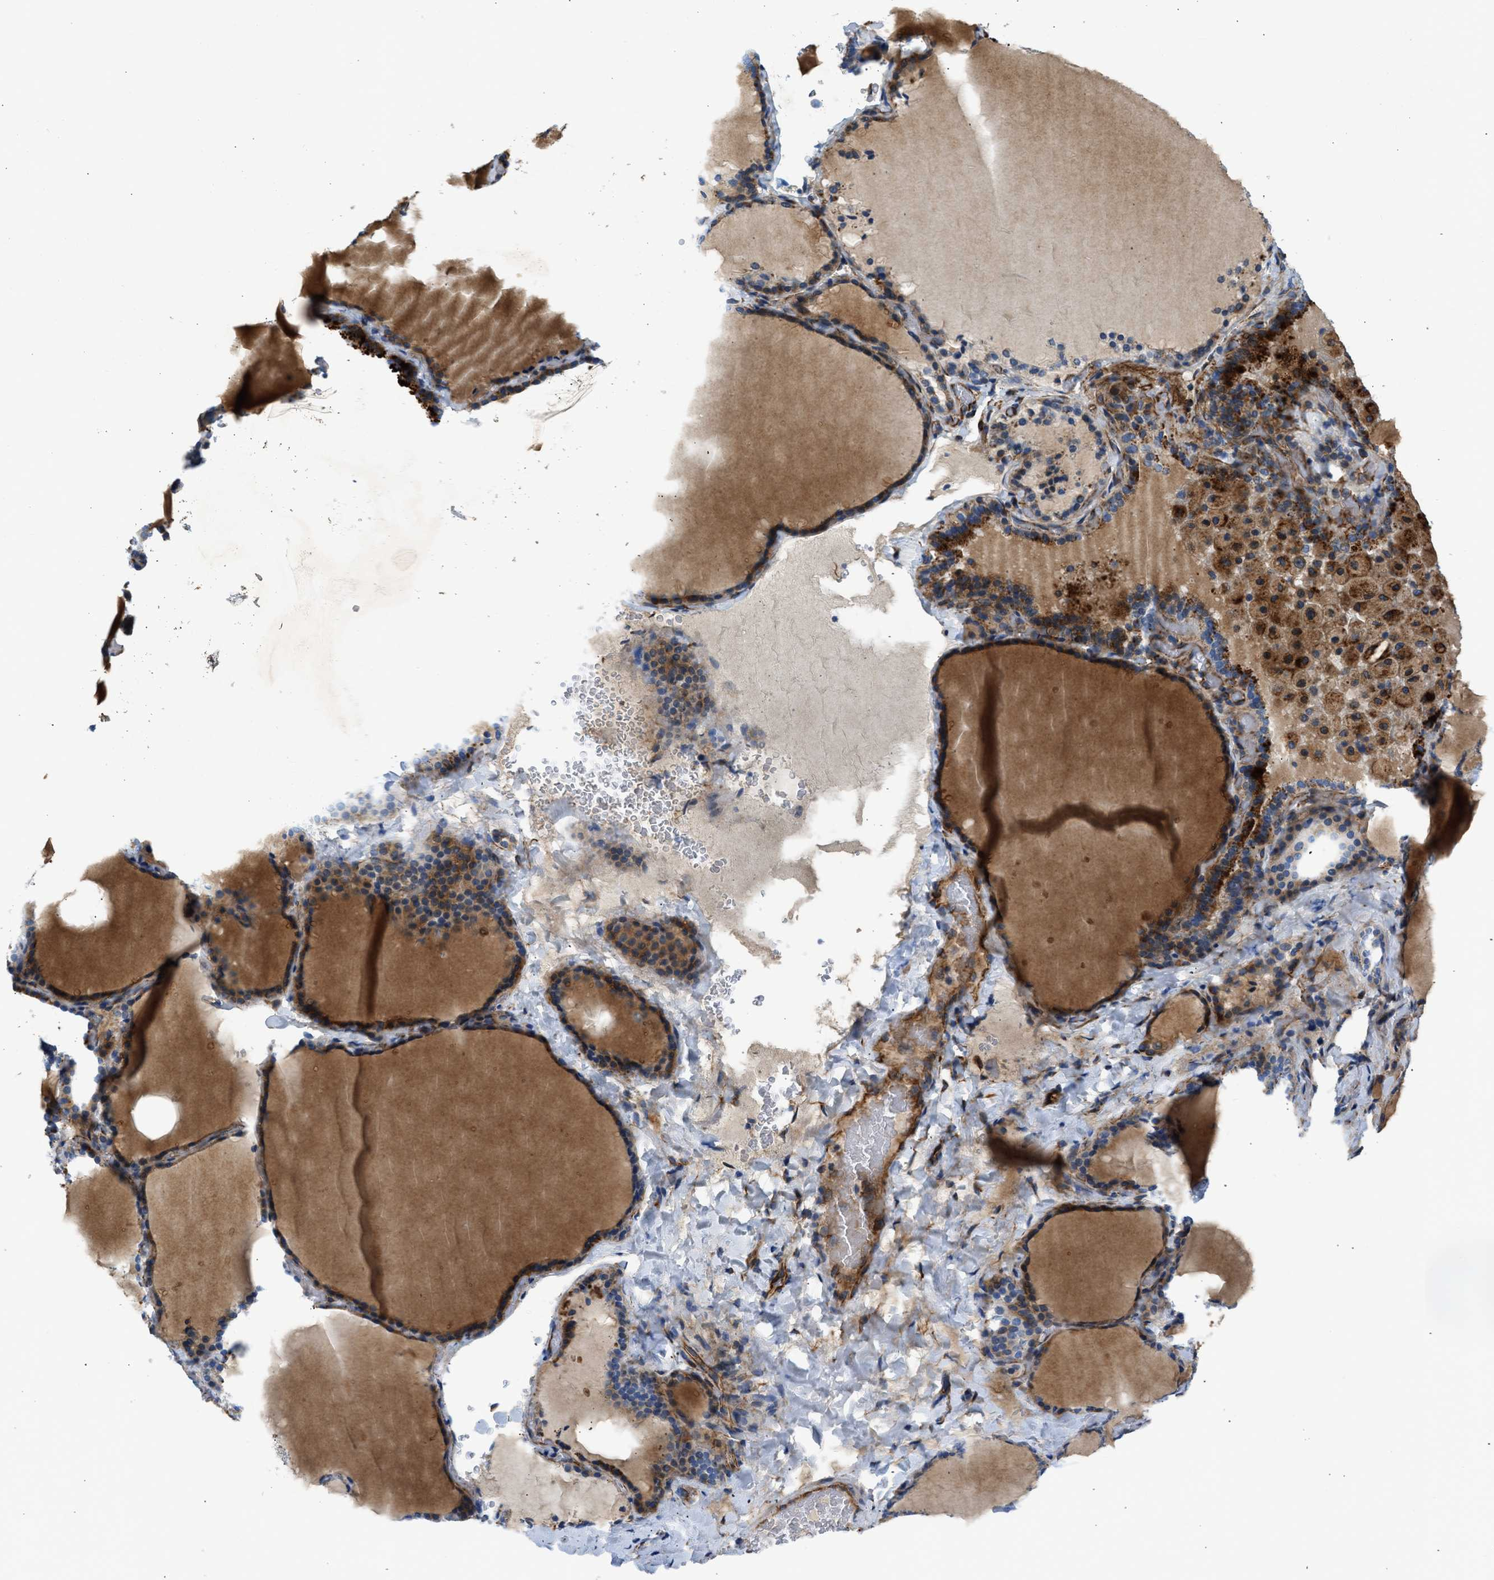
{"staining": {"intensity": "moderate", "quantity": ">75%", "location": "cytoplasmic/membranous"}, "tissue": "thyroid gland", "cell_type": "Glandular cells", "image_type": "normal", "snomed": [{"axis": "morphology", "description": "Normal tissue, NOS"}, {"axis": "topography", "description": "Thyroid gland"}], "caption": "DAB immunohistochemical staining of normal human thyroid gland reveals moderate cytoplasmic/membranous protein expression in approximately >75% of glandular cells. The protein is shown in brown color, while the nuclei are stained blue.", "gene": "ULK4", "patient": {"sex": "female", "age": 28}}